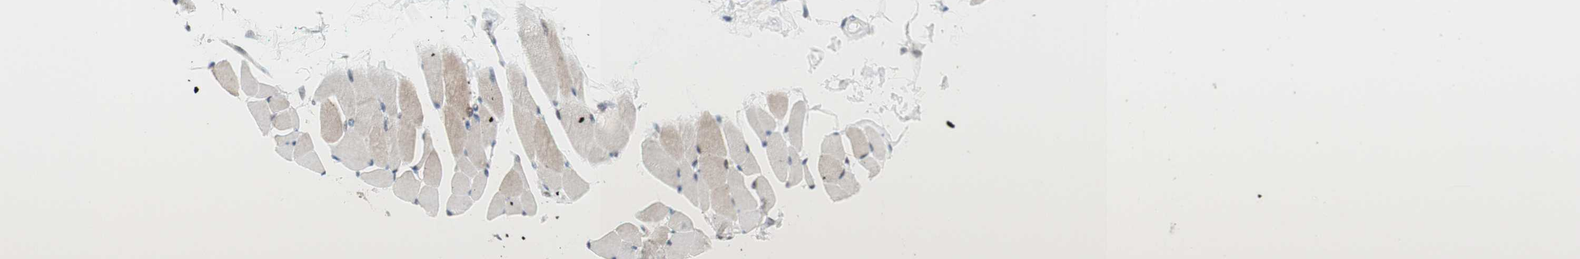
{"staining": {"intensity": "moderate", "quantity": "25%-75%", "location": "cytoplasmic/membranous,nuclear"}, "tissue": "skeletal muscle", "cell_type": "Myocytes", "image_type": "normal", "snomed": [{"axis": "morphology", "description": "Normal tissue, NOS"}, {"axis": "topography", "description": "Skeletal muscle"}, {"axis": "topography", "description": "Oral tissue"}, {"axis": "topography", "description": "Peripheral nerve tissue"}], "caption": "The photomicrograph demonstrates staining of normal skeletal muscle, revealing moderate cytoplasmic/membranous,nuclear protein staining (brown color) within myocytes.", "gene": "PRPF19", "patient": {"sex": "female", "age": 84}}